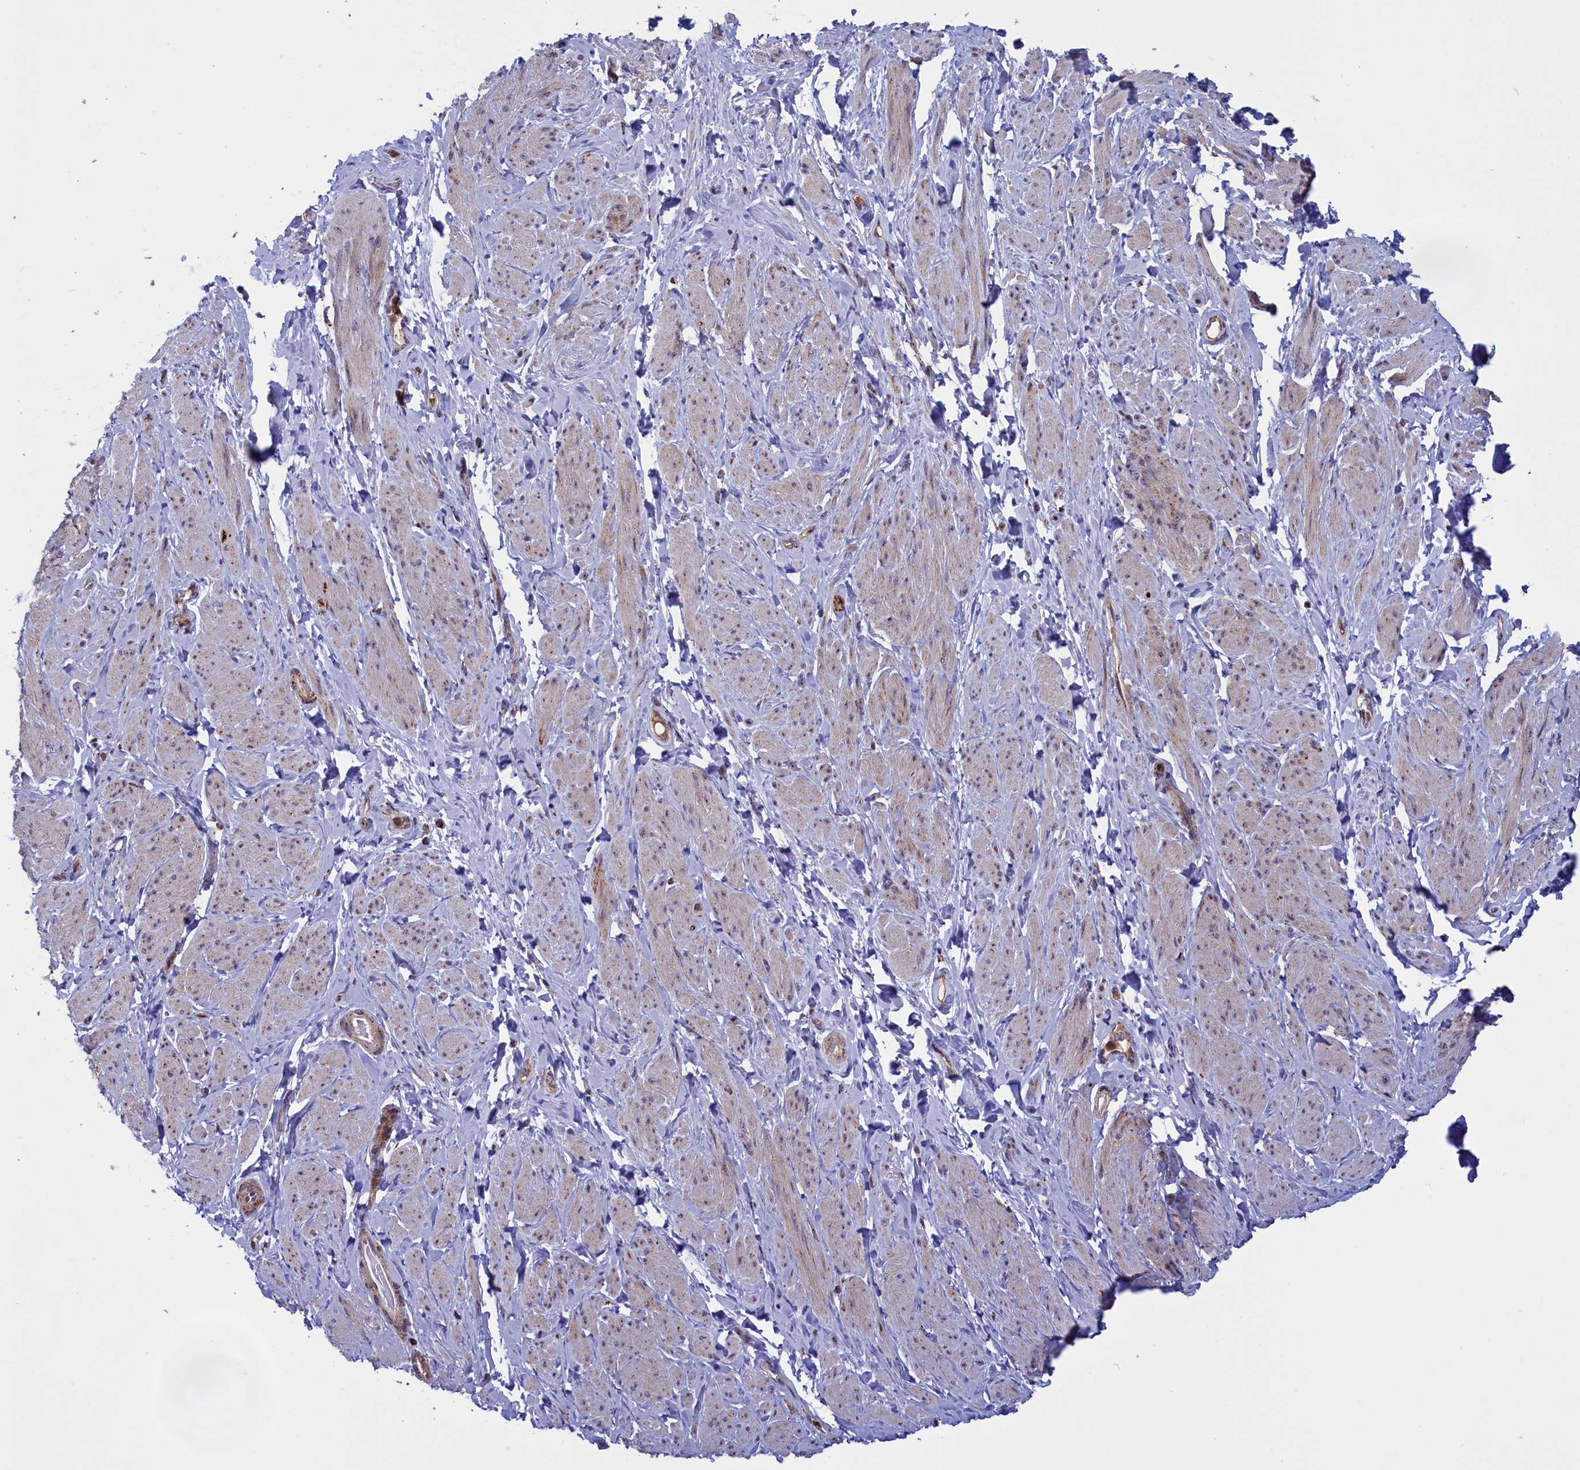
{"staining": {"intensity": "weak", "quantity": "25%-75%", "location": "cytoplasmic/membranous"}, "tissue": "smooth muscle", "cell_type": "Smooth muscle cells", "image_type": "normal", "snomed": [{"axis": "morphology", "description": "Normal tissue, NOS"}, {"axis": "topography", "description": "Smooth muscle"}, {"axis": "topography", "description": "Peripheral nerve tissue"}], "caption": "Normal smooth muscle shows weak cytoplasmic/membranous staining in approximately 25%-75% of smooth muscle cells, visualized by immunohistochemistry.", "gene": "MPND", "patient": {"sex": "male", "age": 69}}